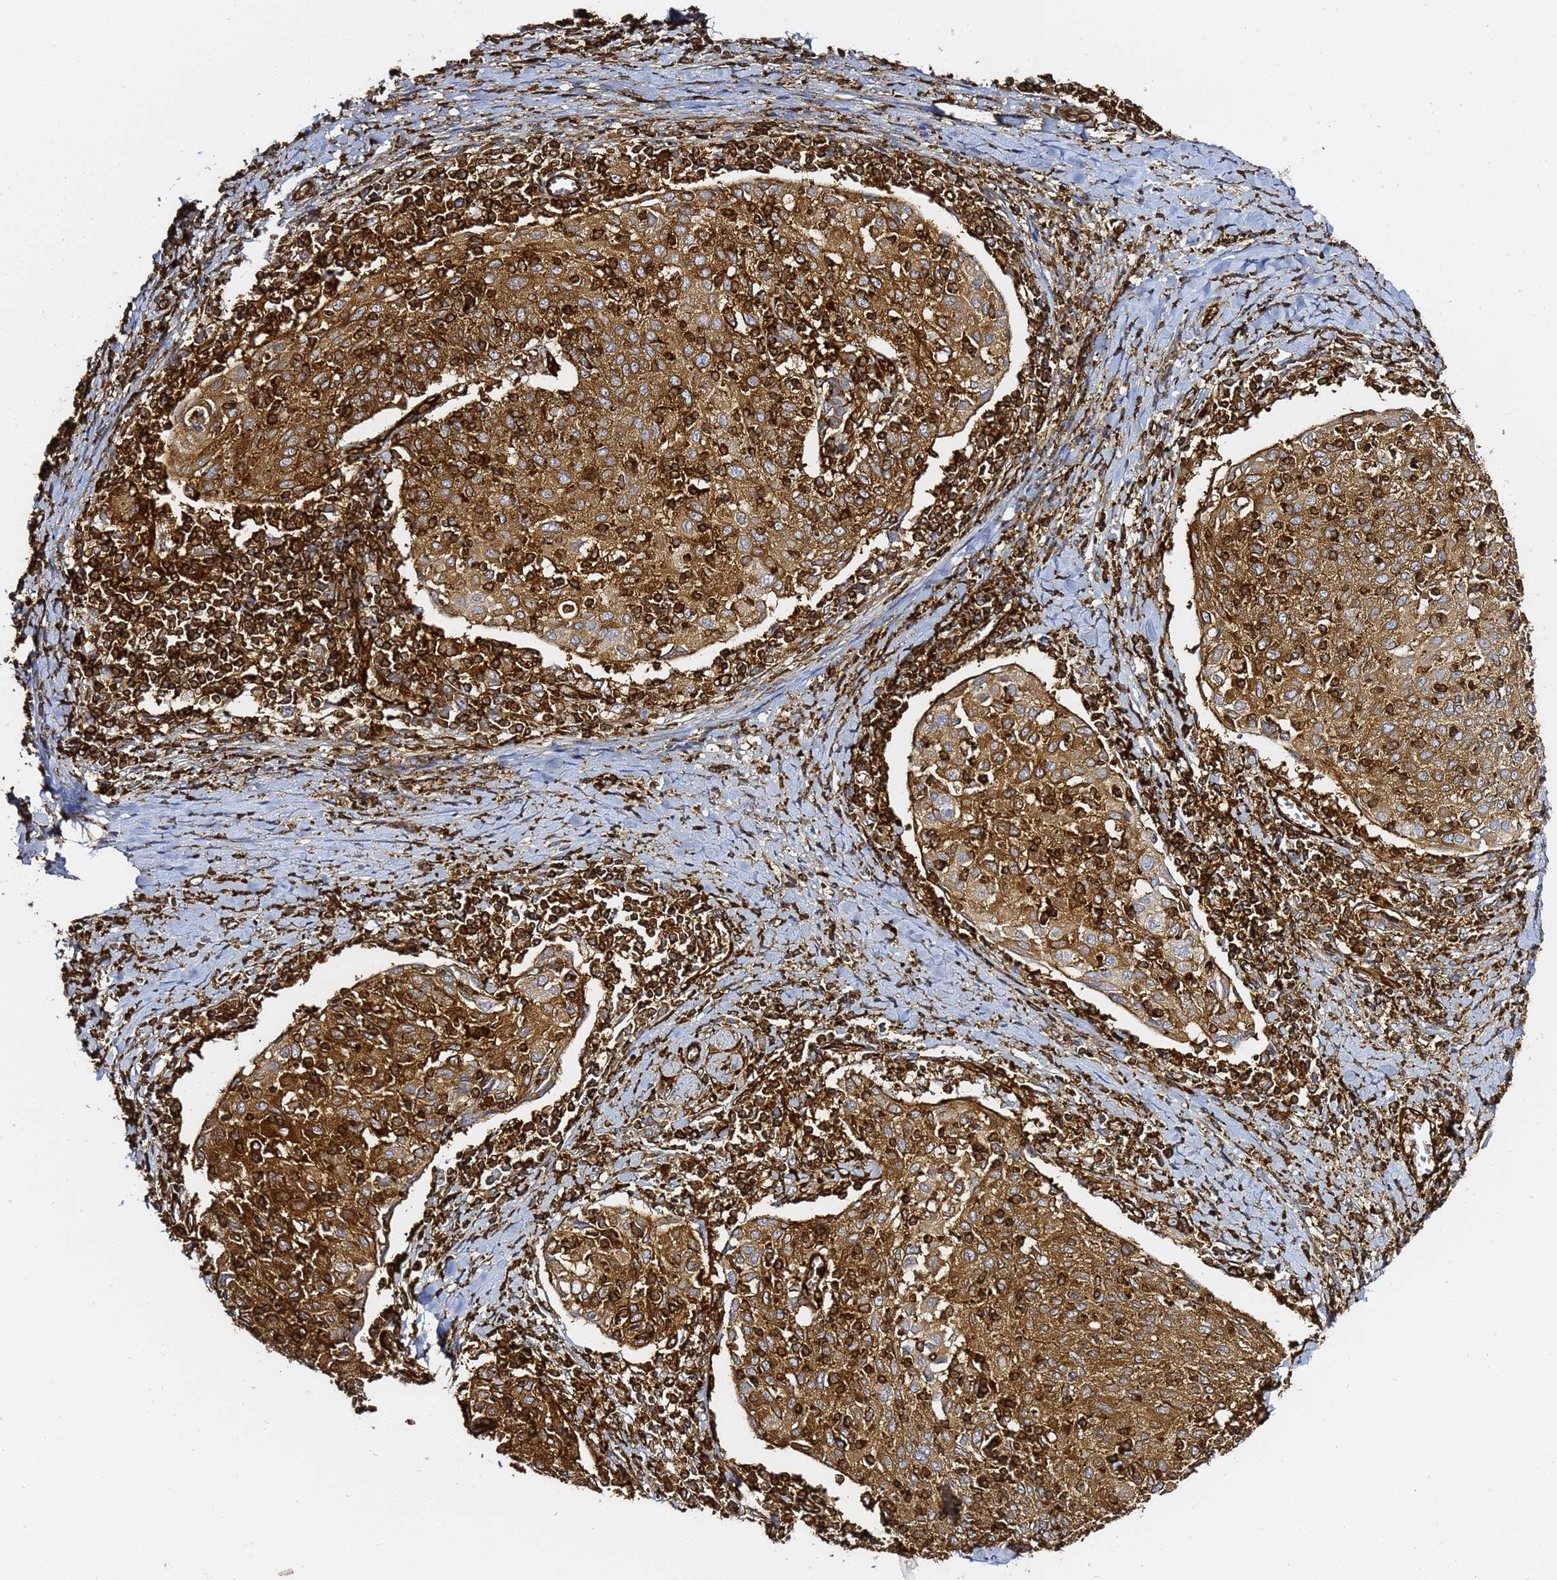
{"staining": {"intensity": "strong", "quantity": ">75%", "location": "cytoplasmic/membranous"}, "tissue": "cervical cancer", "cell_type": "Tumor cells", "image_type": "cancer", "snomed": [{"axis": "morphology", "description": "Squamous cell carcinoma, NOS"}, {"axis": "topography", "description": "Cervix"}], "caption": "Immunohistochemistry (IHC) (DAB) staining of squamous cell carcinoma (cervical) shows strong cytoplasmic/membranous protein positivity in approximately >75% of tumor cells.", "gene": "ZBTB8OS", "patient": {"sex": "female", "age": 52}}